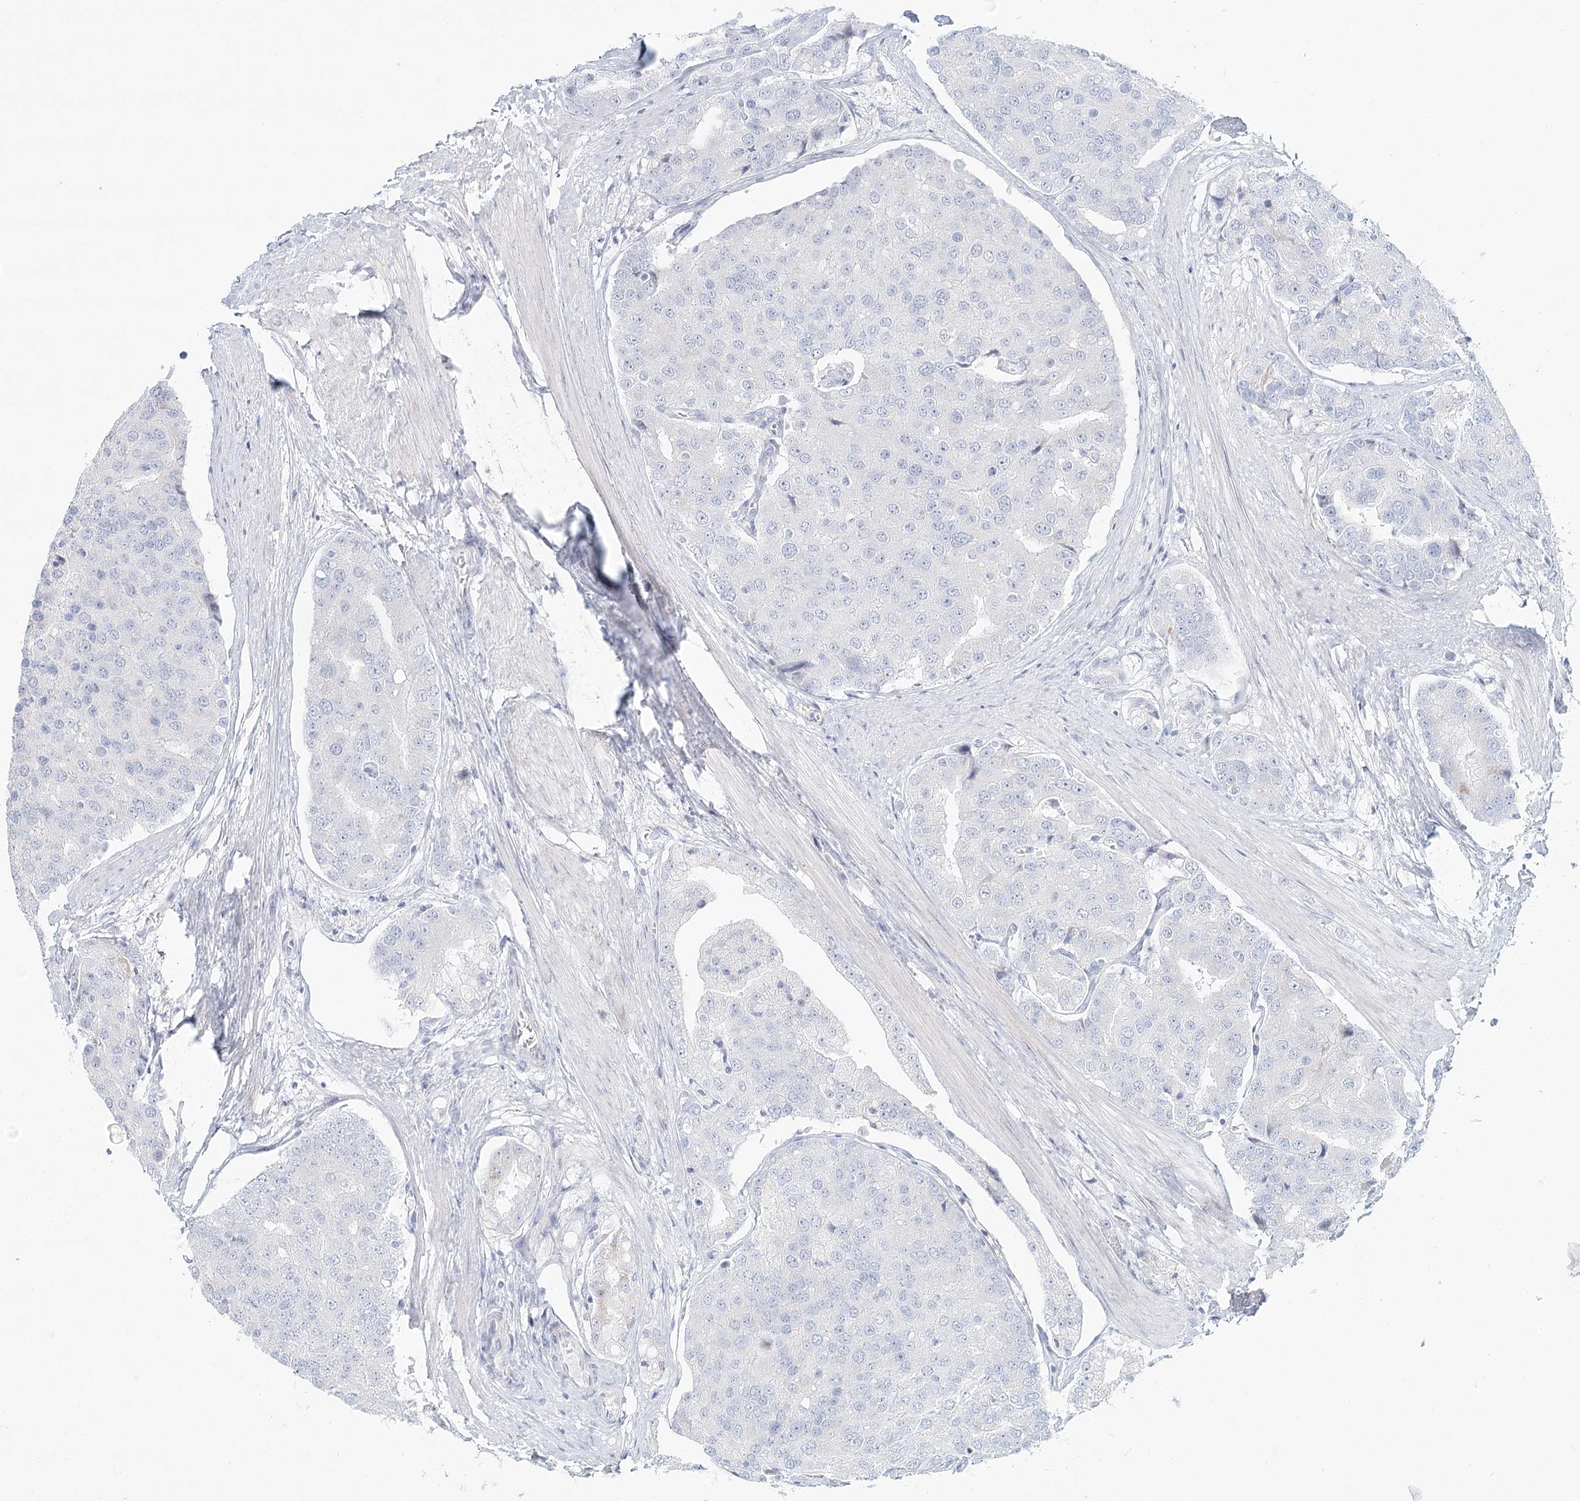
{"staining": {"intensity": "negative", "quantity": "none", "location": "none"}, "tissue": "prostate cancer", "cell_type": "Tumor cells", "image_type": "cancer", "snomed": [{"axis": "morphology", "description": "Adenocarcinoma, High grade"}, {"axis": "topography", "description": "Prostate"}], "caption": "There is no significant positivity in tumor cells of prostate cancer.", "gene": "DMGDH", "patient": {"sex": "male", "age": 50}}